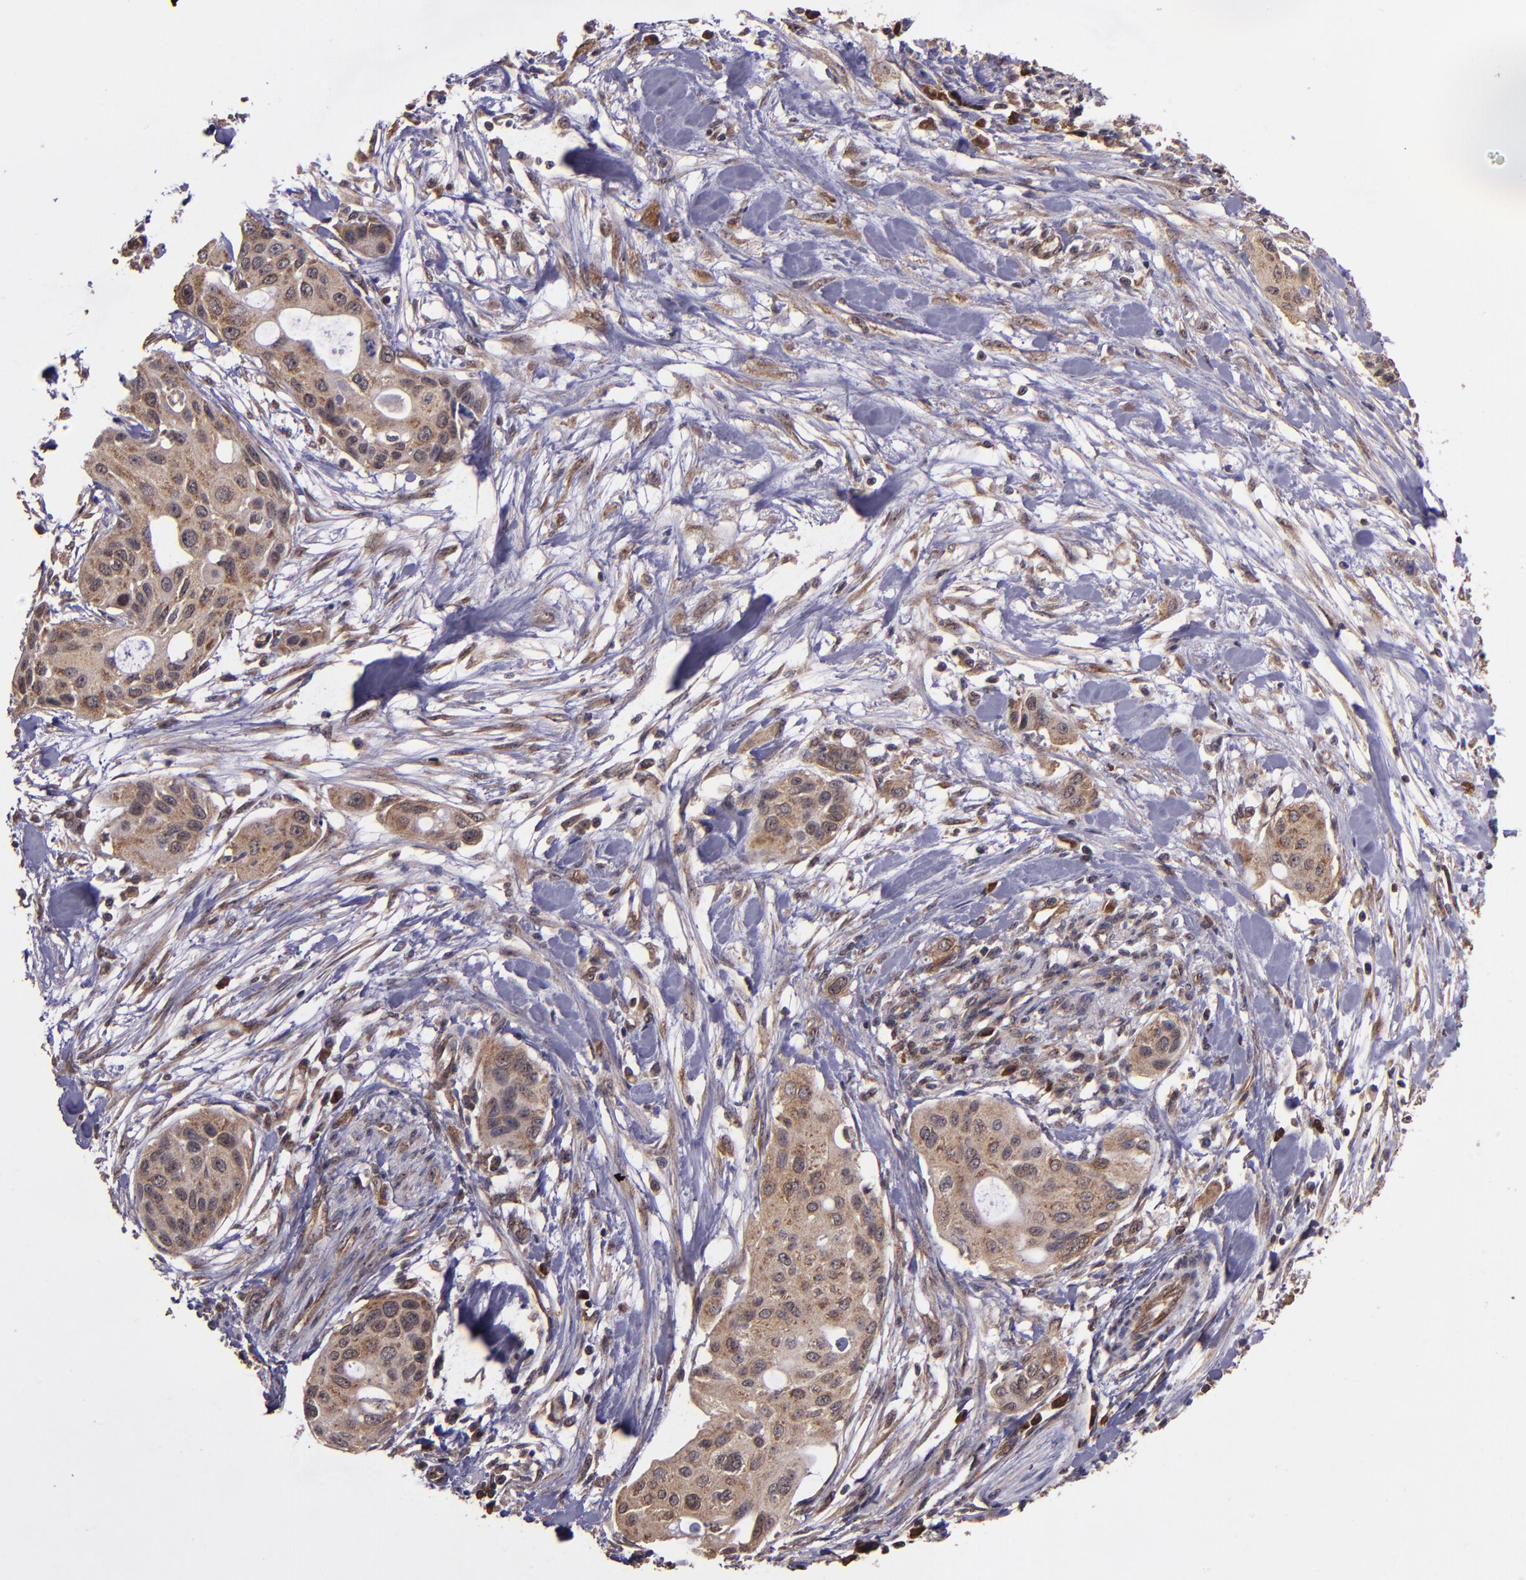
{"staining": {"intensity": "moderate", "quantity": ">75%", "location": "cytoplasmic/membranous"}, "tissue": "pancreatic cancer", "cell_type": "Tumor cells", "image_type": "cancer", "snomed": [{"axis": "morphology", "description": "Adenocarcinoma, NOS"}, {"axis": "topography", "description": "Pancreas"}], "caption": "Pancreatic cancer (adenocarcinoma) stained with a brown dye exhibits moderate cytoplasmic/membranous positive staining in about >75% of tumor cells.", "gene": "USP51", "patient": {"sex": "female", "age": 60}}